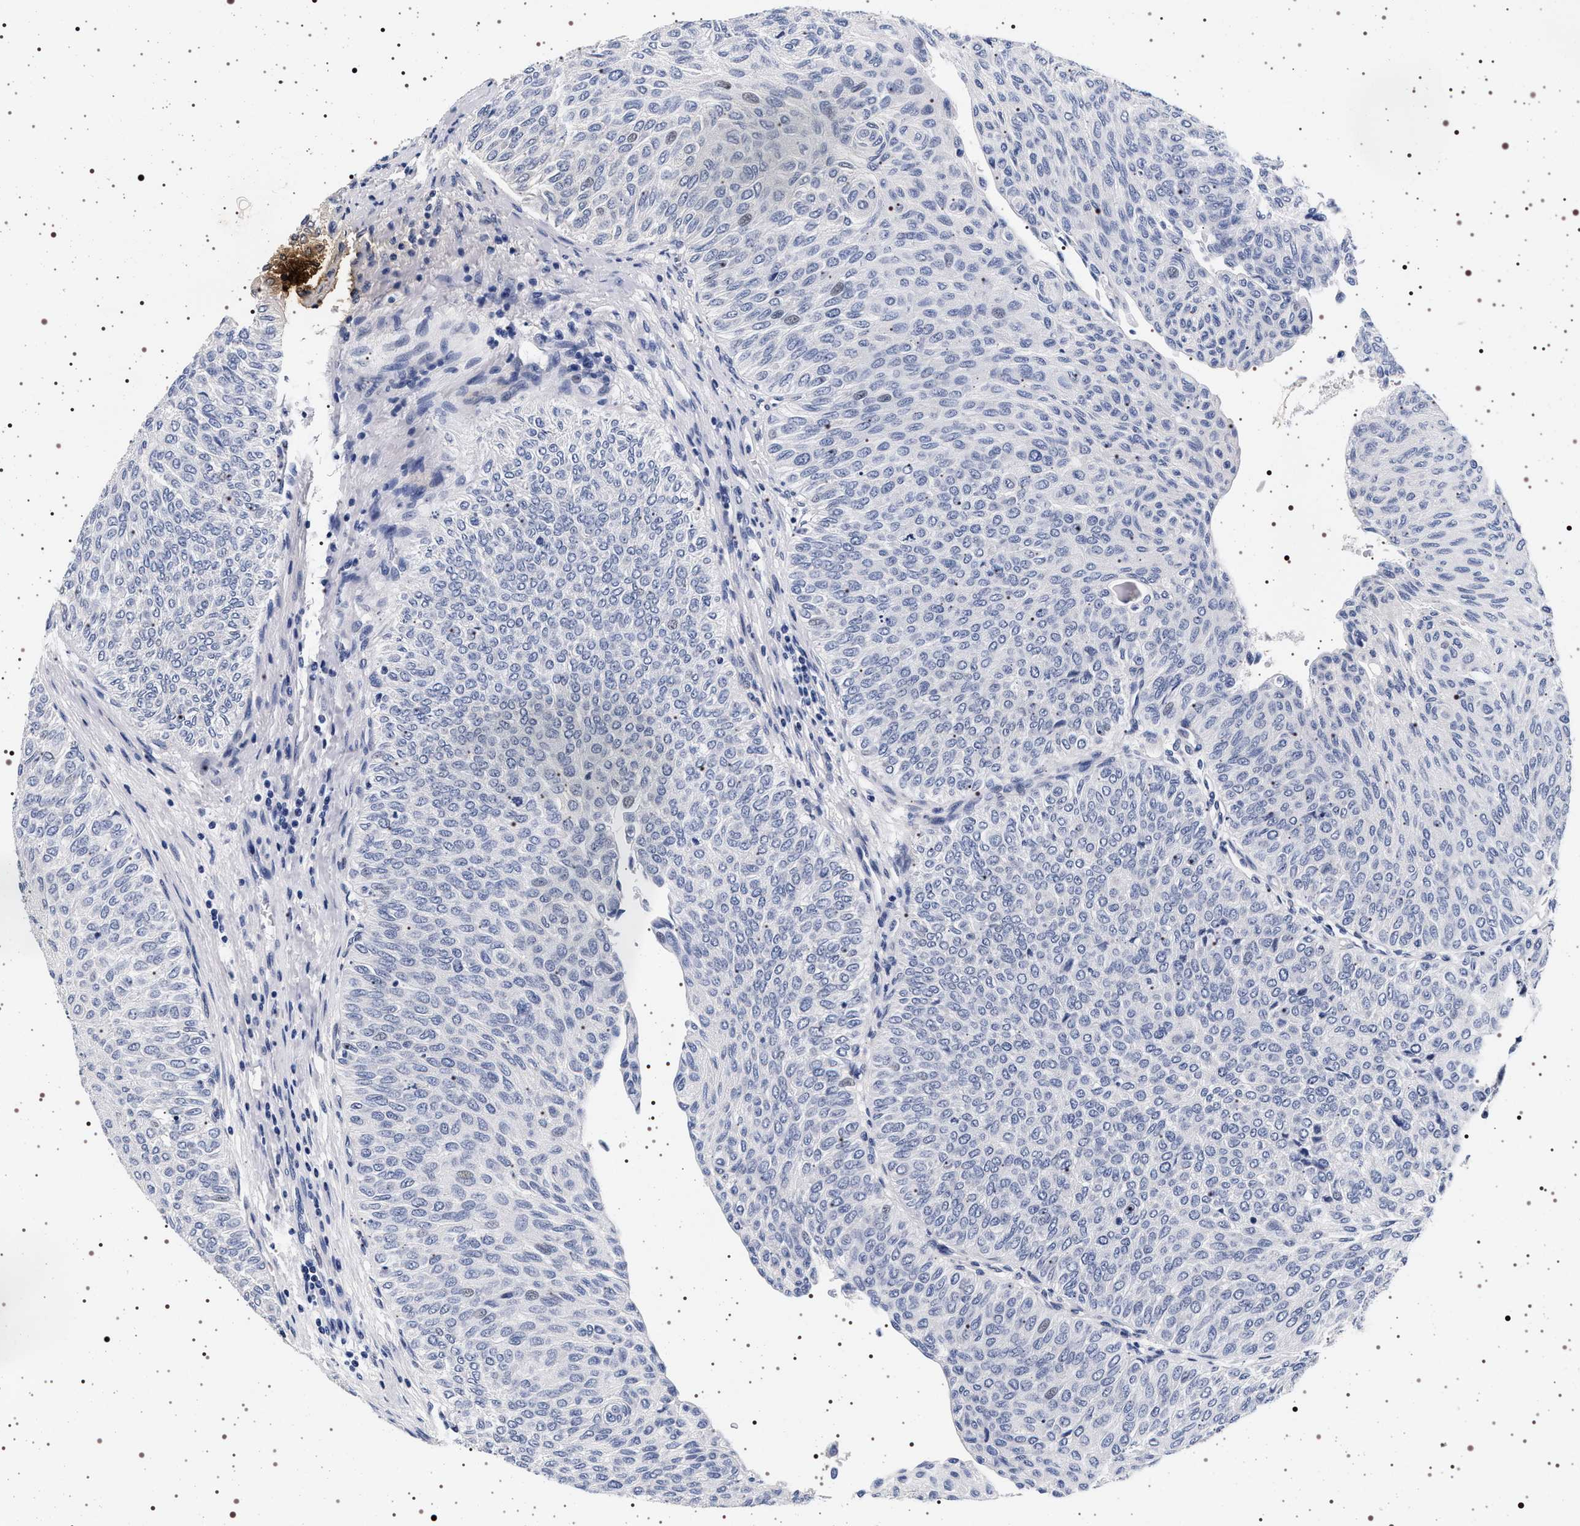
{"staining": {"intensity": "negative", "quantity": "none", "location": "none"}, "tissue": "urothelial cancer", "cell_type": "Tumor cells", "image_type": "cancer", "snomed": [{"axis": "morphology", "description": "Urothelial carcinoma, Low grade"}, {"axis": "topography", "description": "Urinary bladder"}], "caption": "A histopathology image of human low-grade urothelial carcinoma is negative for staining in tumor cells.", "gene": "MAPK10", "patient": {"sex": "male", "age": 78}}